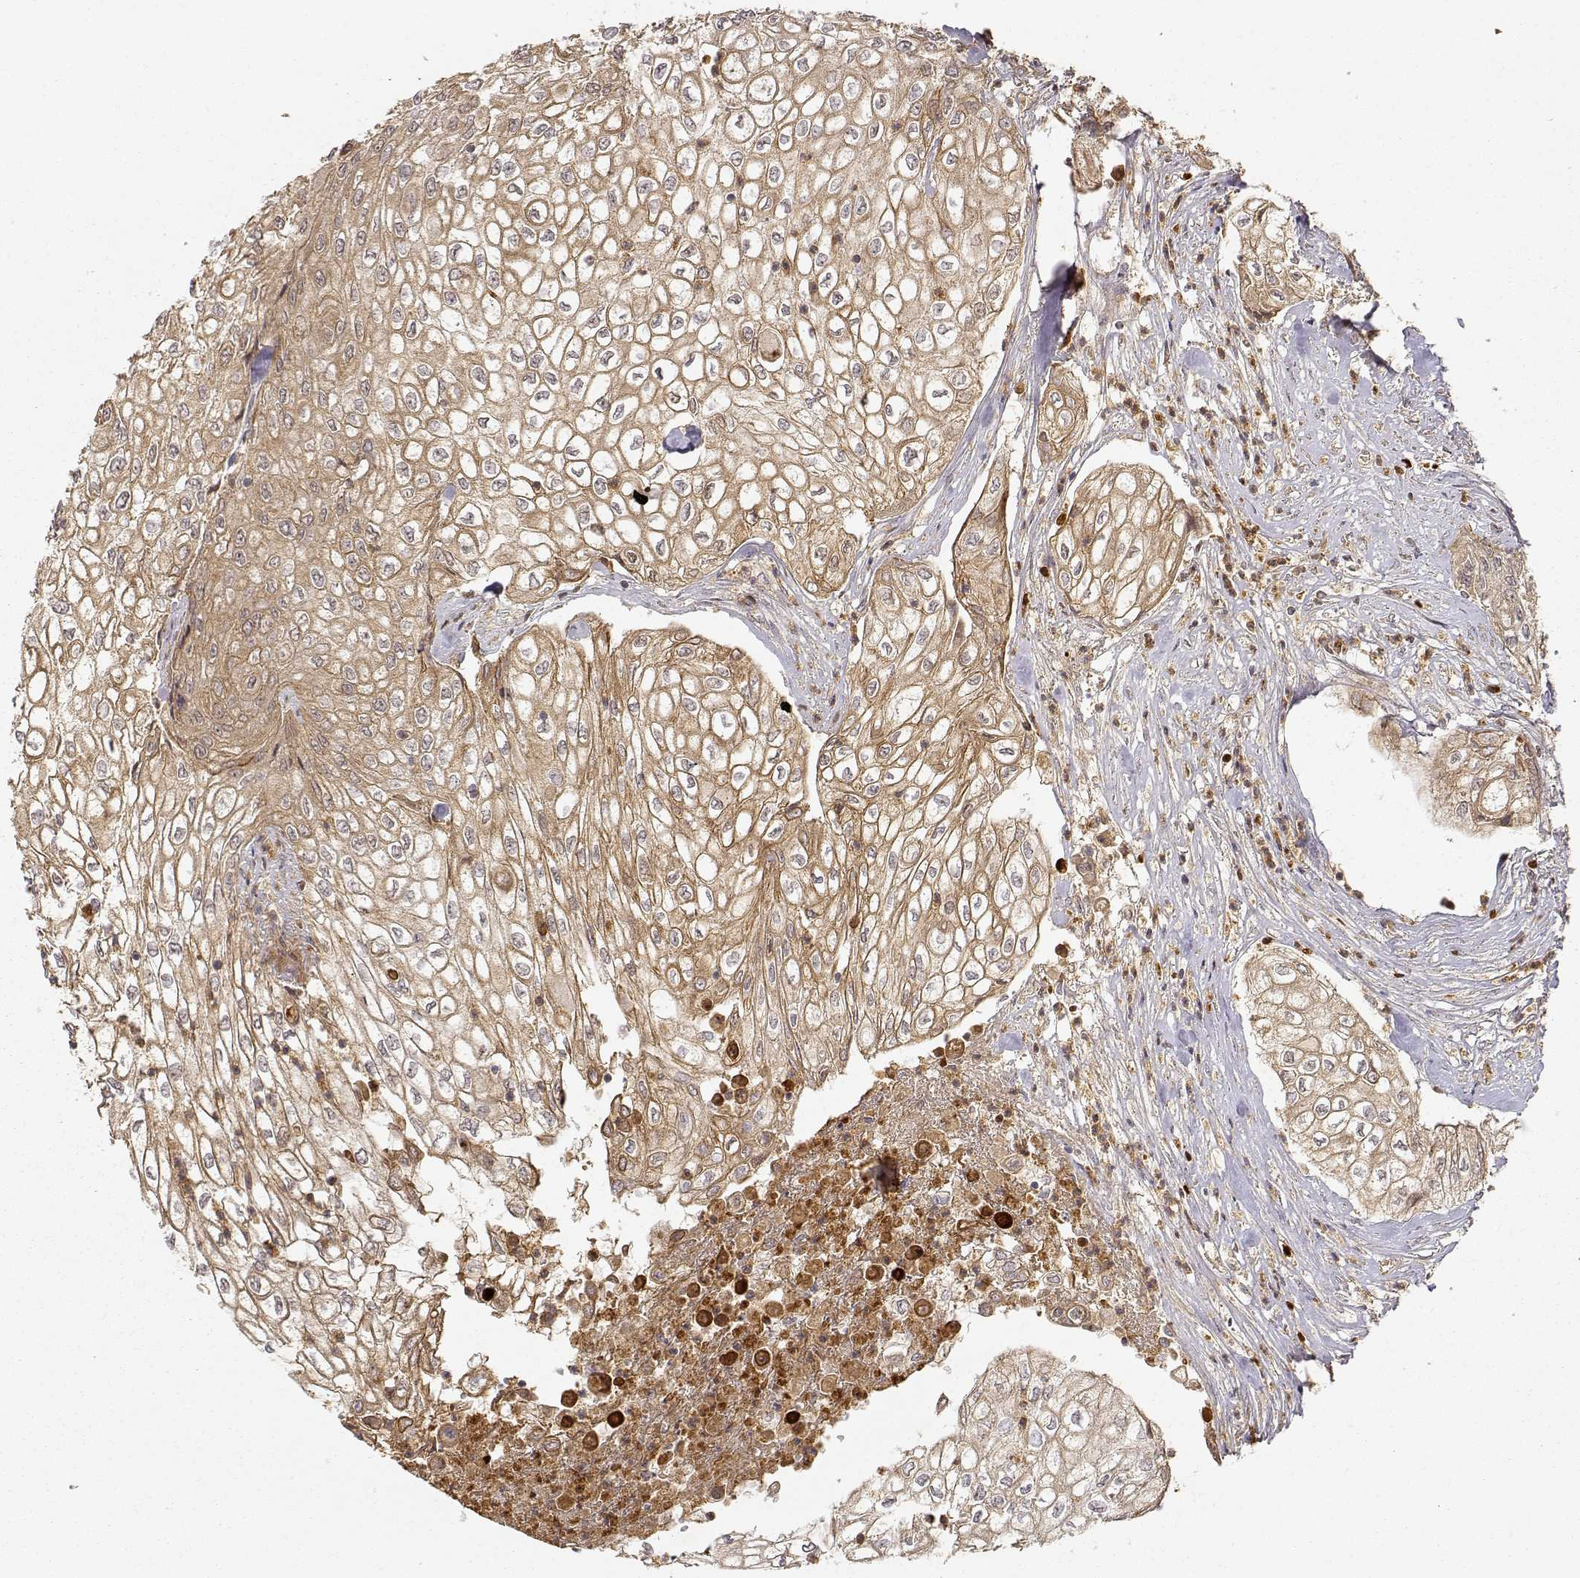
{"staining": {"intensity": "moderate", "quantity": ">75%", "location": "cytoplasmic/membranous"}, "tissue": "urothelial cancer", "cell_type": "Tumor cells", "image_type": "cancer", "snomed": [{"axis": "morphology", "description": "Urothelial carcinoma, High grade"}, {"axis": "topography", "description": "Urinary bladder"}], "caption": "Protein expression analysis of urothelial cancer demonstrates moderate cytoplasmic/membranous staining in approximately >75% of tumor cells.", "gene": "CDK5RAP2", "patient": {"sex": "male", "age": 62}}